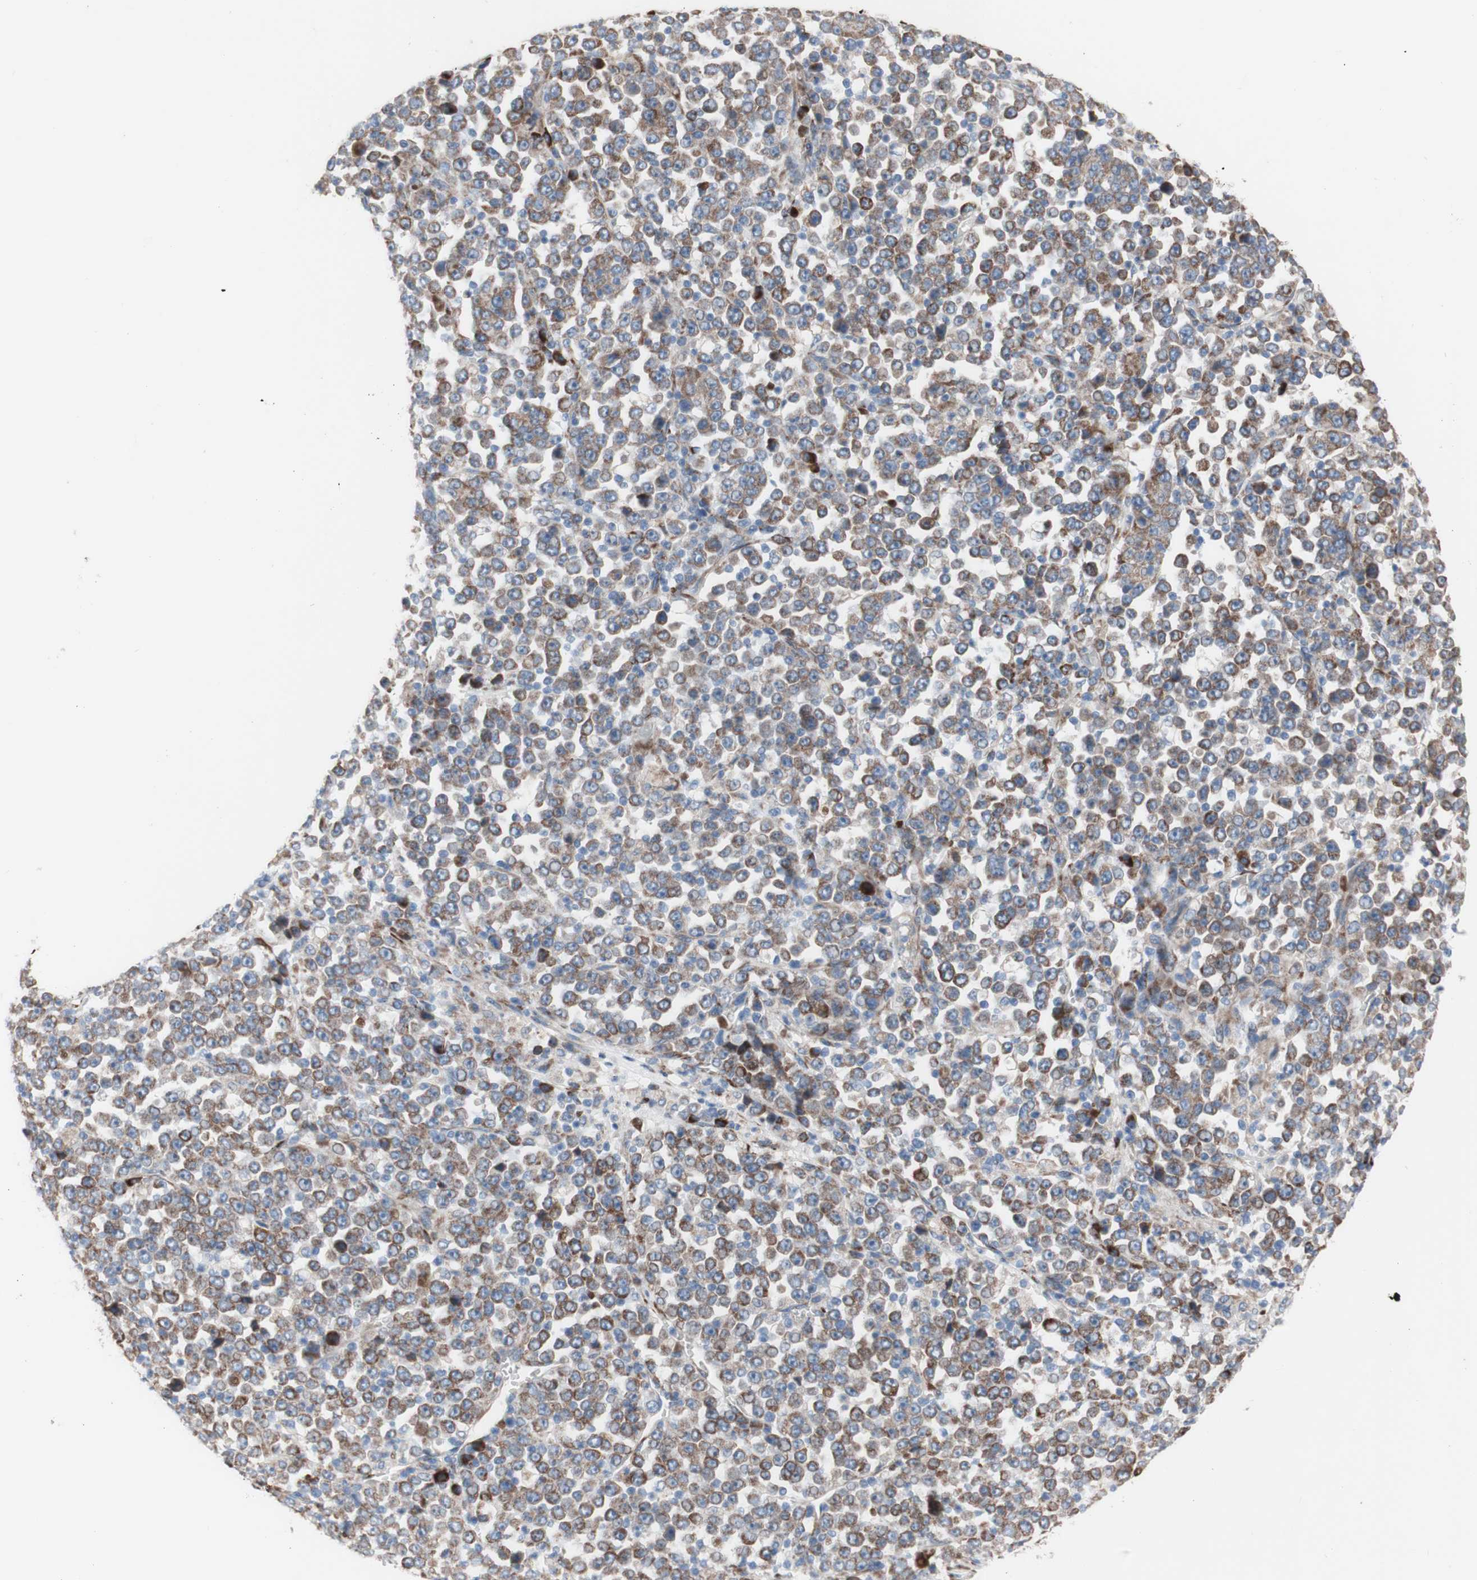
{"staining": {"intensity": "moderate", "quantity": ">75%", "location": "cytoplasmic/membranous"}, "tissue": "stomach cancer", "cell_type": "Tumor cells", "image_type": "cancer", "snomed": [{"axis": "morphology", "description": "Normal tissue, NOS"}, {"axis": "morphology", "description": "Adenocarcinoma, NOS"}, {"axis": "topography", "description": "Stomach, upper"}, {"axis": "topography", "description": "Stomach"}], "caption": "Immunohistochemistry (IHC) histopathology image of neoplastic tissue: human stomach cancer stained using IHC exhibits medium levels of moderate protein expression localized specifically in the cytoplasmic/membranous of tumor cells, appearing as a cytoplasmic/membranous brown color.", "gene": "AGPAT5", "patient": {"sex": "male", "age": 59}}